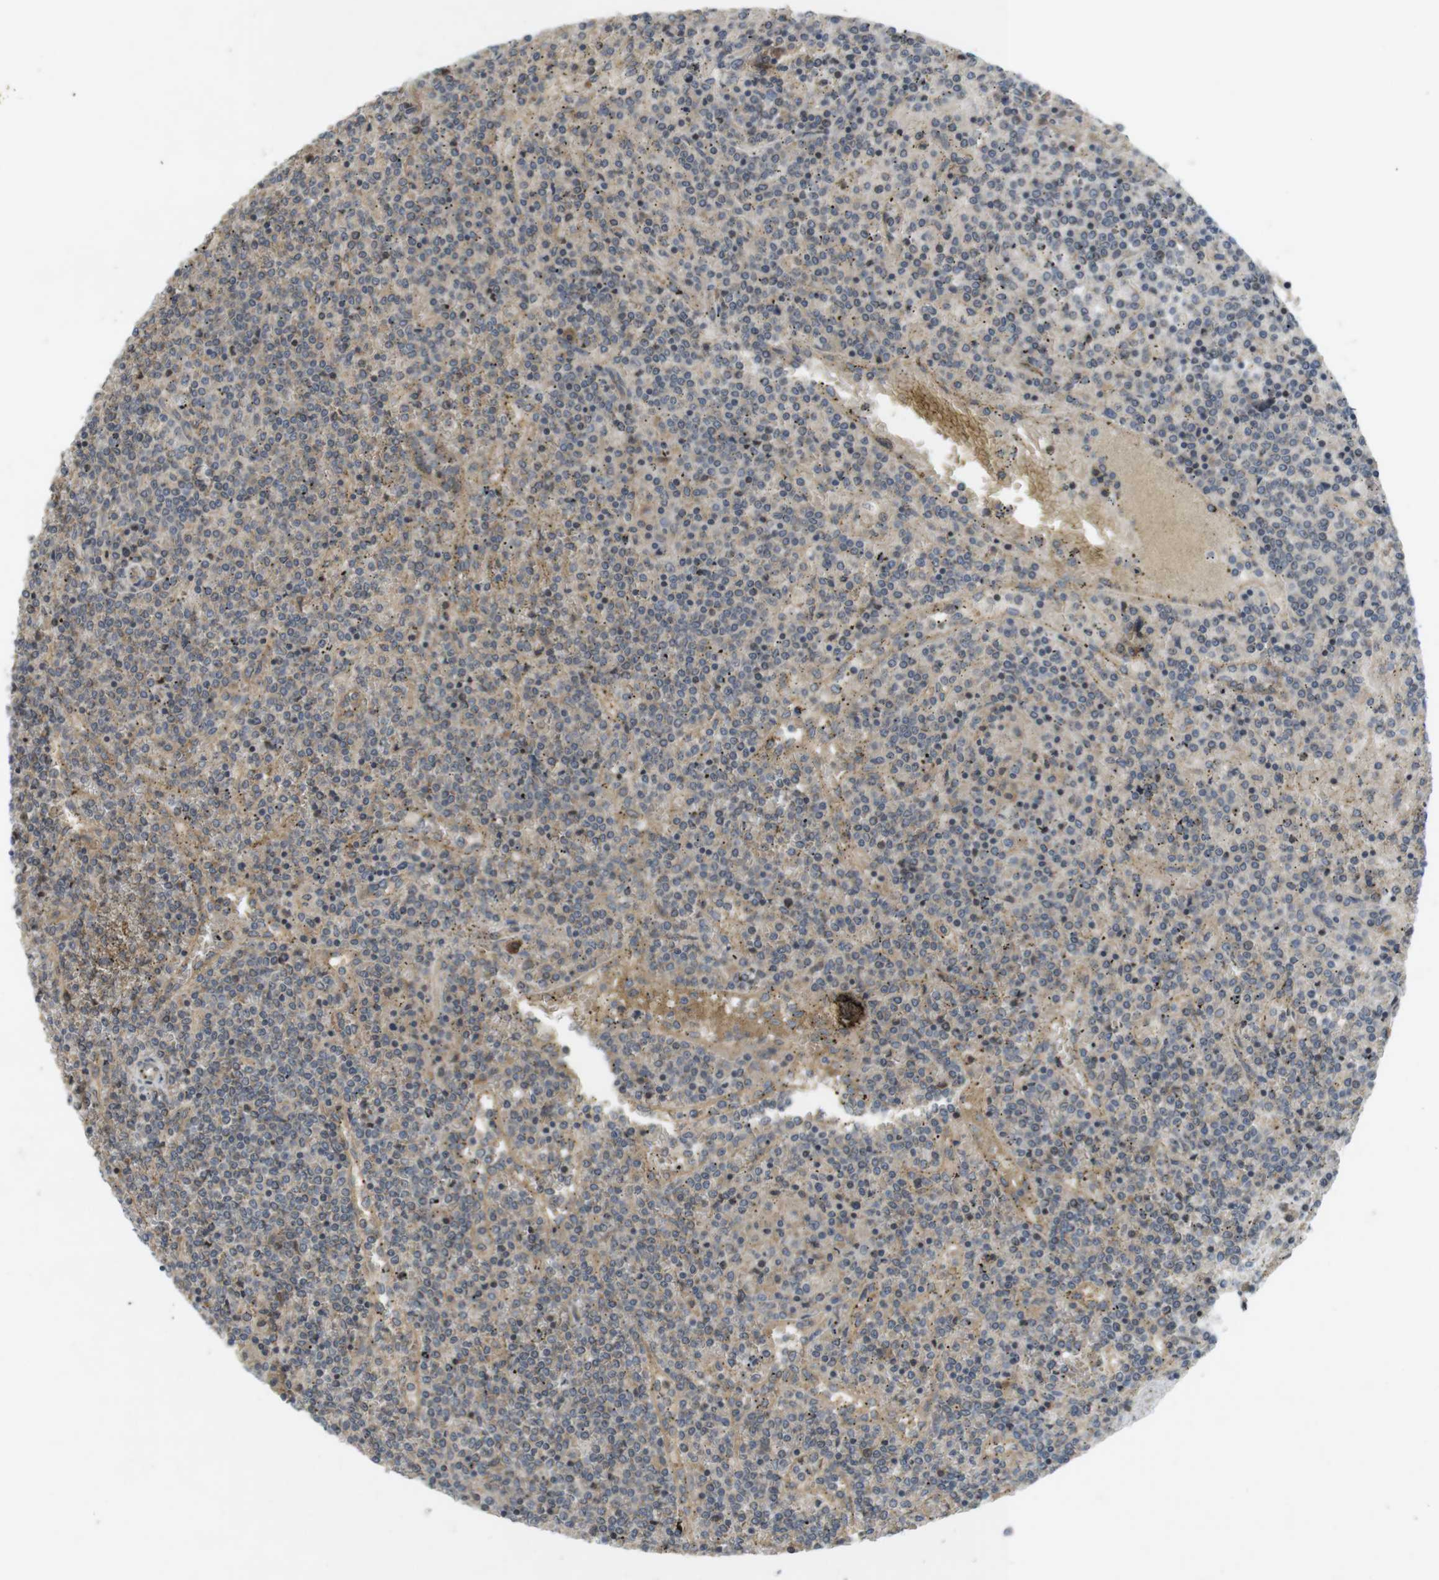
{"staining": {"intensity": "weak", "quantity": "<25%", "location": "cytoplasmic/membranous"}, "tissue": "lymphoma", "cell_type": "Tumor cells", "image_type": "cancer", "snomed": [{"axis": "morphology", "description": "Malignant lymphoma, non-Hodgkin's type, Low grade"}, {"axis": "topography", "description": "Spleen"}], "caption": "The IHC image has no significant expression in tumor cells of malignant lymphoma, non-Hodgkin's type (low-grade) tissue.", "gene": "CLTC", "patient": {"sex": "female", "age": 19}}